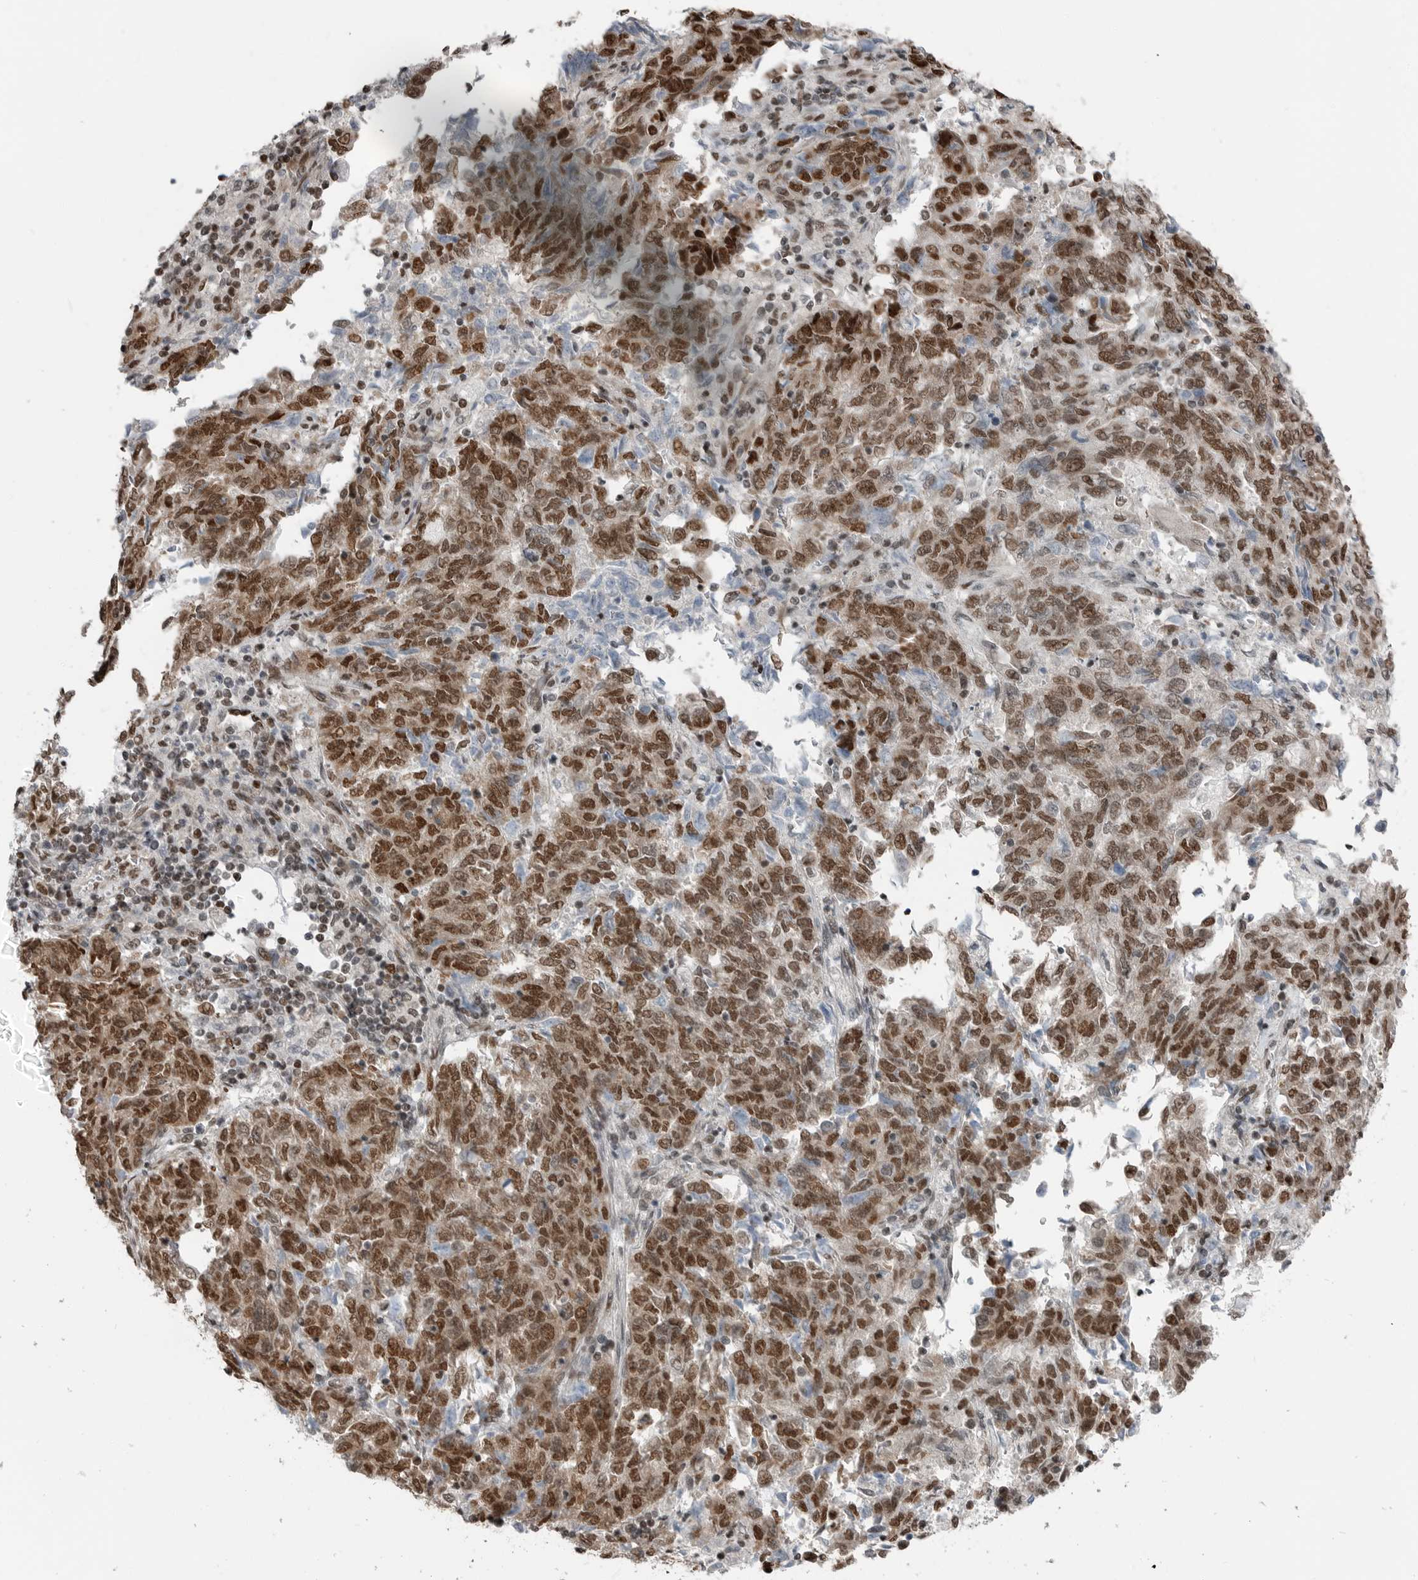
{"staining": {"intensity": "moderate", "quantity": ">75%", "location": "cytoplasmic/membranous,nuclear"}, "tissue": "endometrial cancer", "cell_type": "Tumor cells", "image_type": "cancer", "snomed": [{"axis": "morphology", "description": "Adenocarcinoma, NOS"}, {"axis": "topography", "description": "Endometrium"}], "caption": "Immunohistochemistry (IHC) (DAB (3,3'-diaminobenzidine)) staining of adenocarcinoma (endometrial) demonstrates moderate cytoplasmic/membranous and nuclear protein staining in about >75% of tumor cells.", "gene": "BLZF1", "patient": {"sex": "female", "age": 80}}